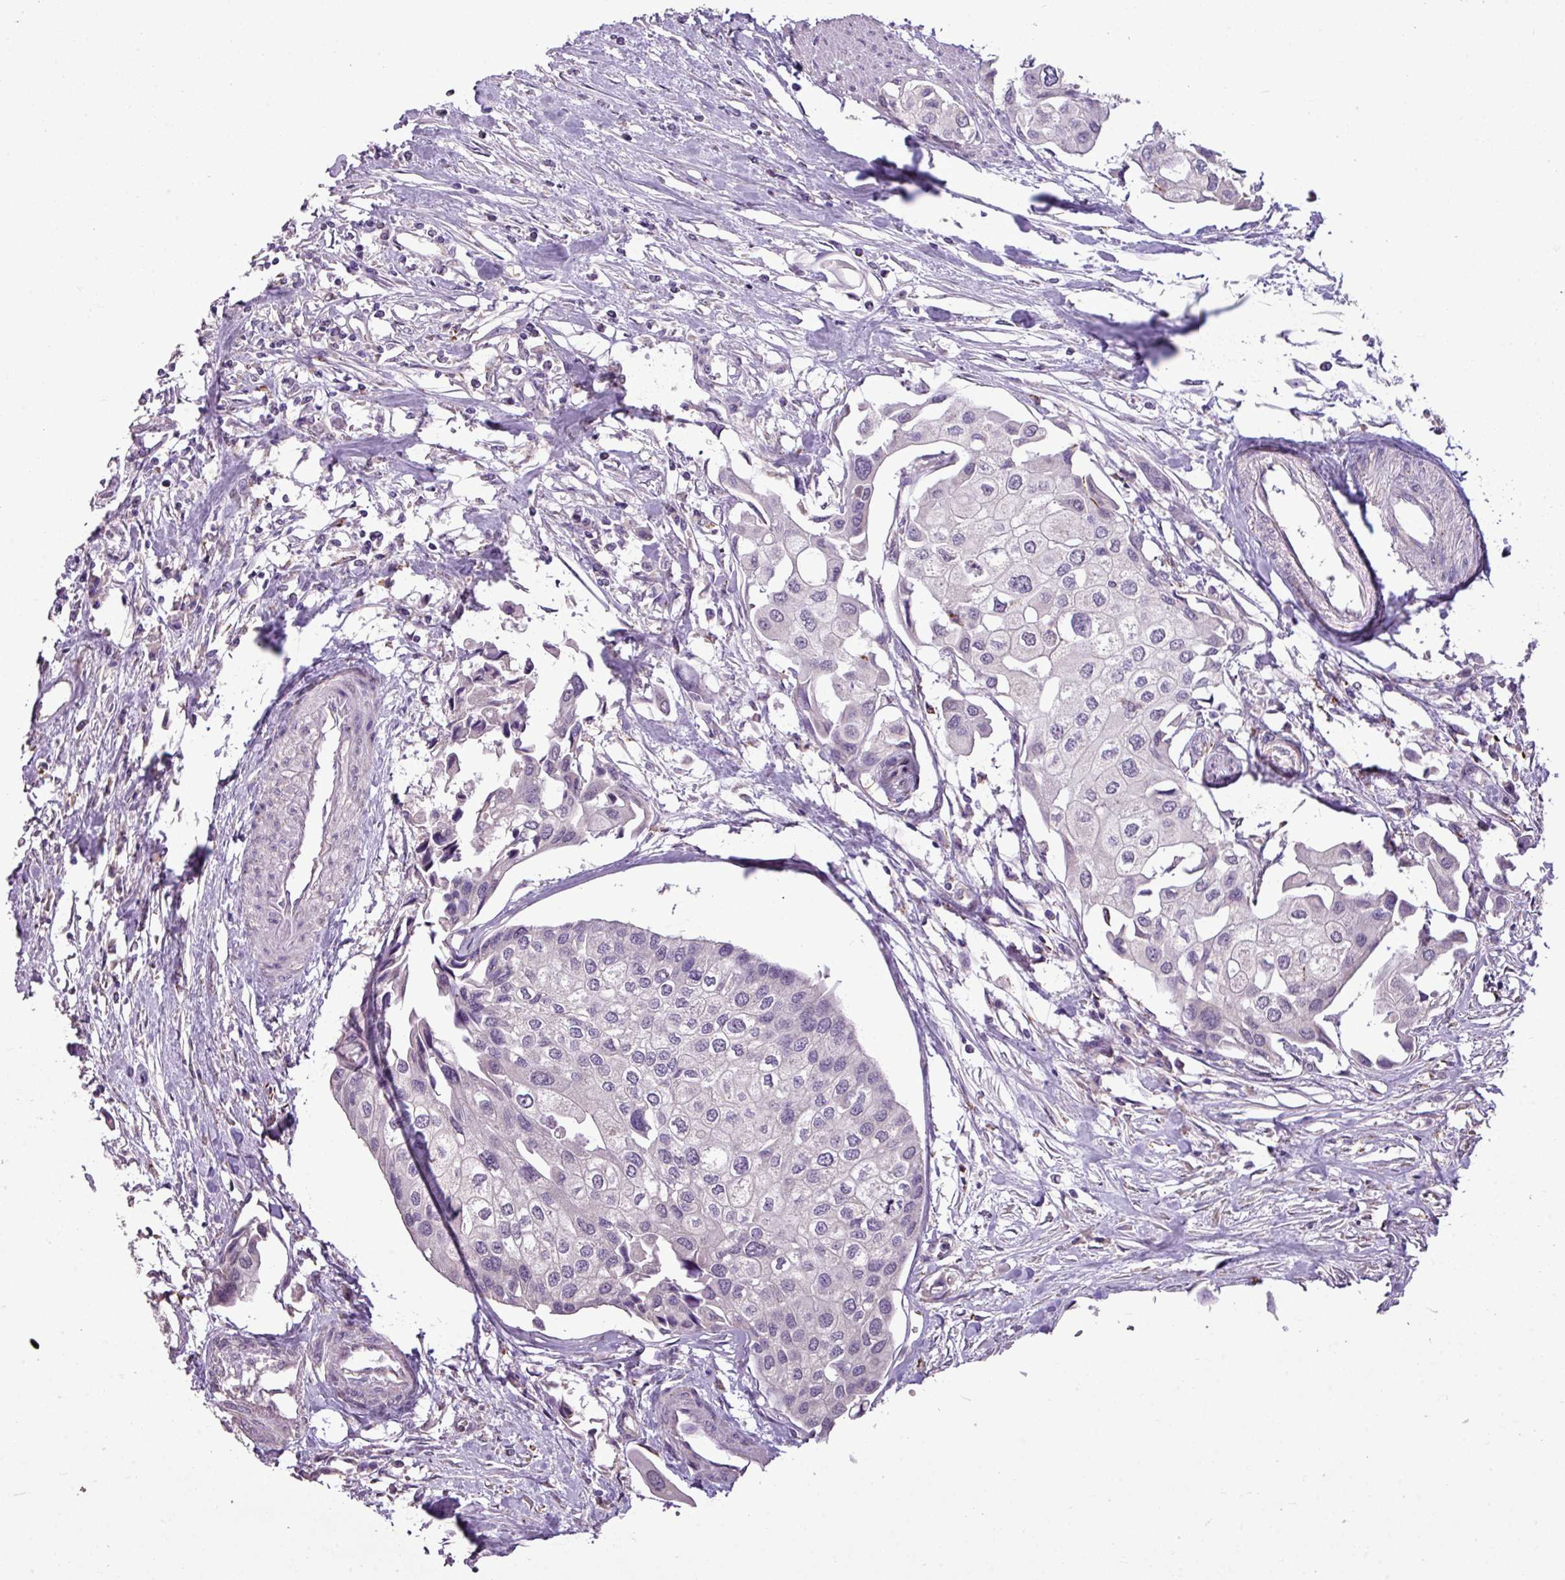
{"staining": {"intensity": "negative", "quantity": "none", "location": "none"}, "tissue": "urothelial cancer", "cell_type": "Tumor cells", "image_type": "cancer", "snomed": [{"axis": "morphology", "description": "Urothelial carcinoma, High grade"}, {"axis": "topography", "description": "Urinary bladder"}], "caption": "DAB immunohistochemical staining of human high-grade urothelial carcinoma exhibits no significant positivity in tumor cells.", "gene": "ALDH2", "patient": {"sex": "male", "age": 64}}